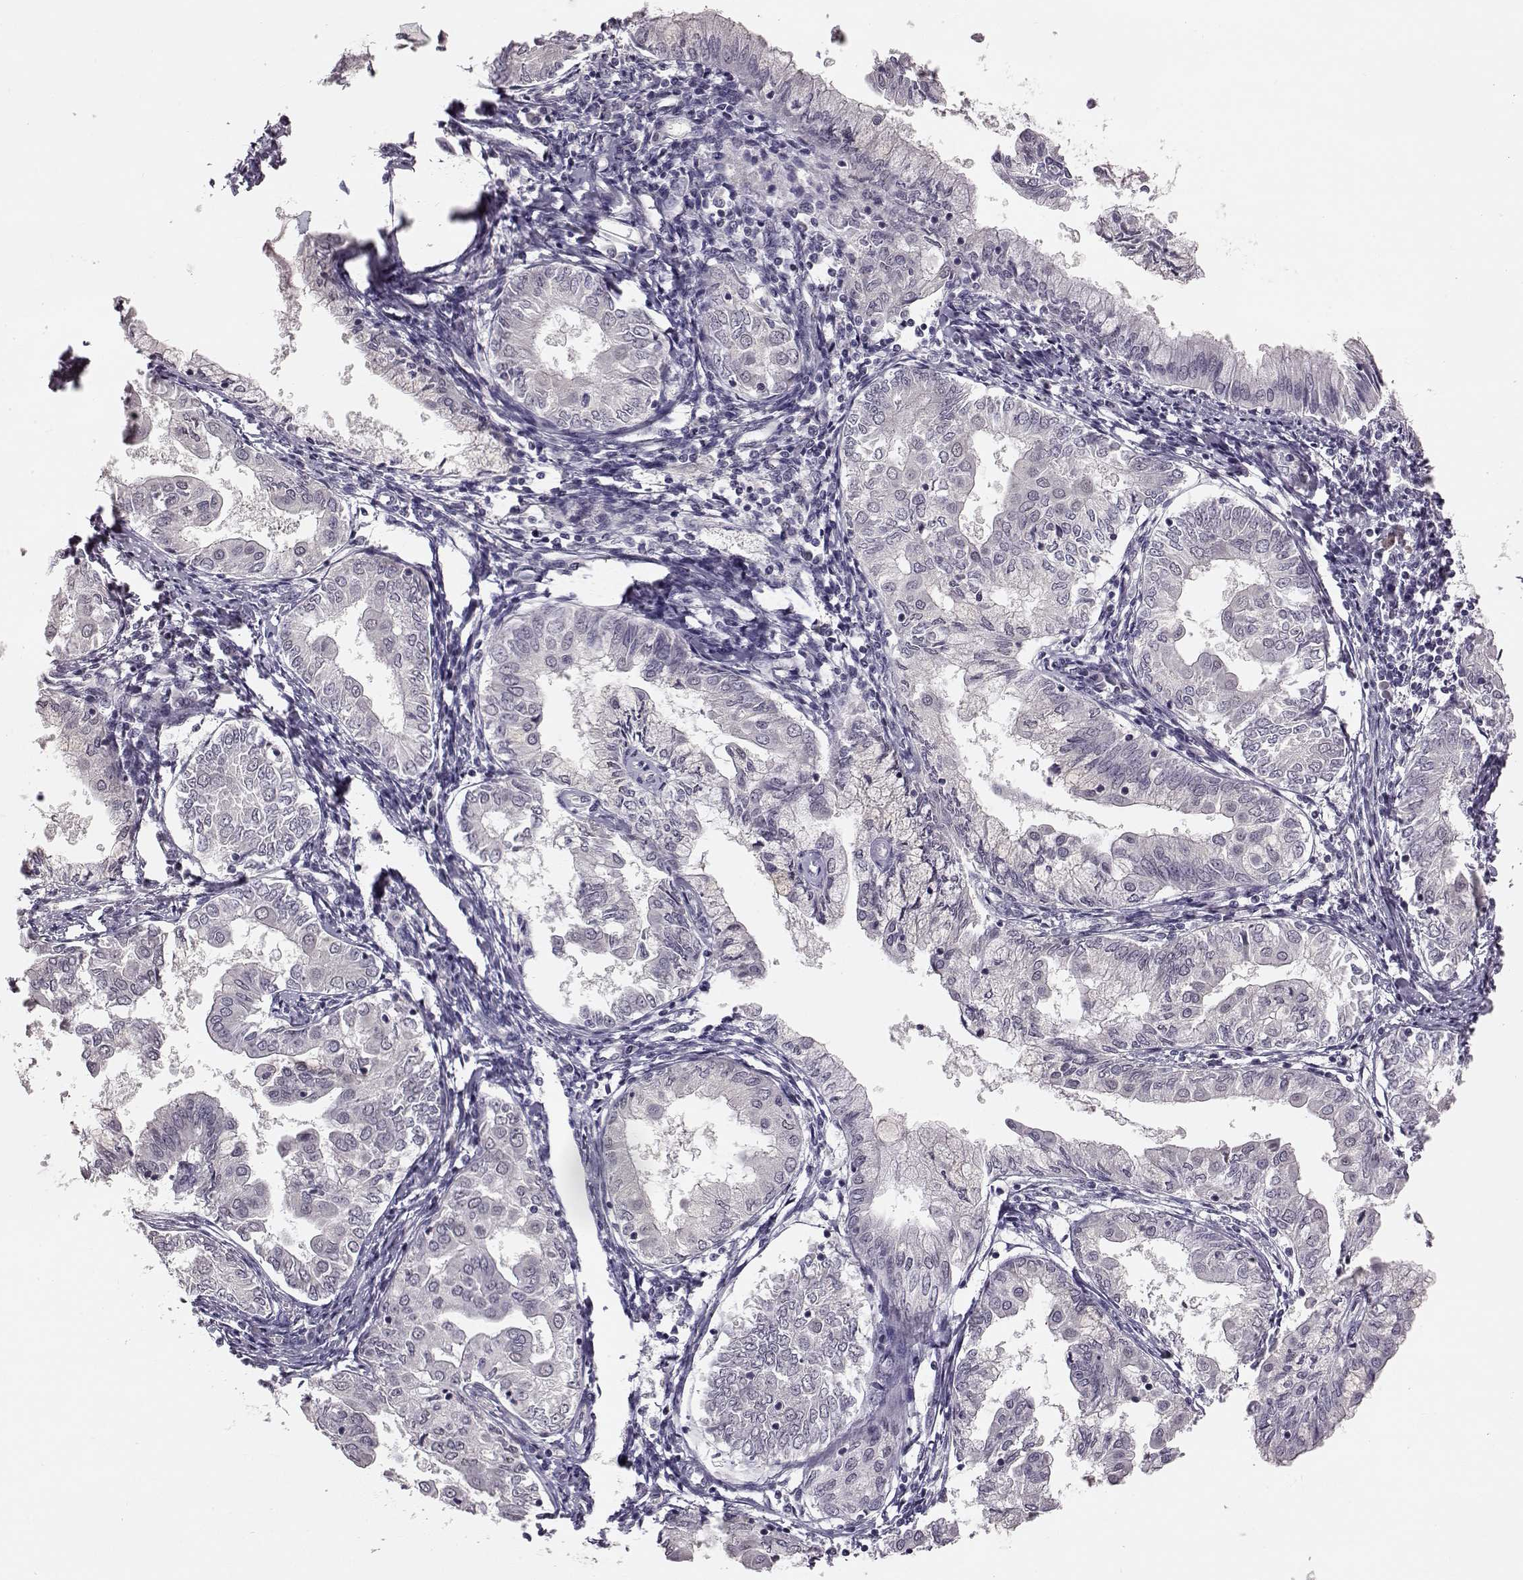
{"staining": {"intensity": "negative", "quantity": "none", "location": "none"}, "tissue": "endometrial cancer", "cell_type": "Tumor cells", "image_type": "cancer", "snomed": [{"axis": "morphology", "description": "Adenocarcinoma, NOS"}, {"axis": "topography", "description": "Endometrium"}], "caption": "This image is of endometrial adenocarcinoma stained with IHC to label a protein in brown with the nuclei are counter-stained blue. There is no positivity in tumor cells.", "gene": "C10orf62", "patient": {"sex": "female", "age": 68}}